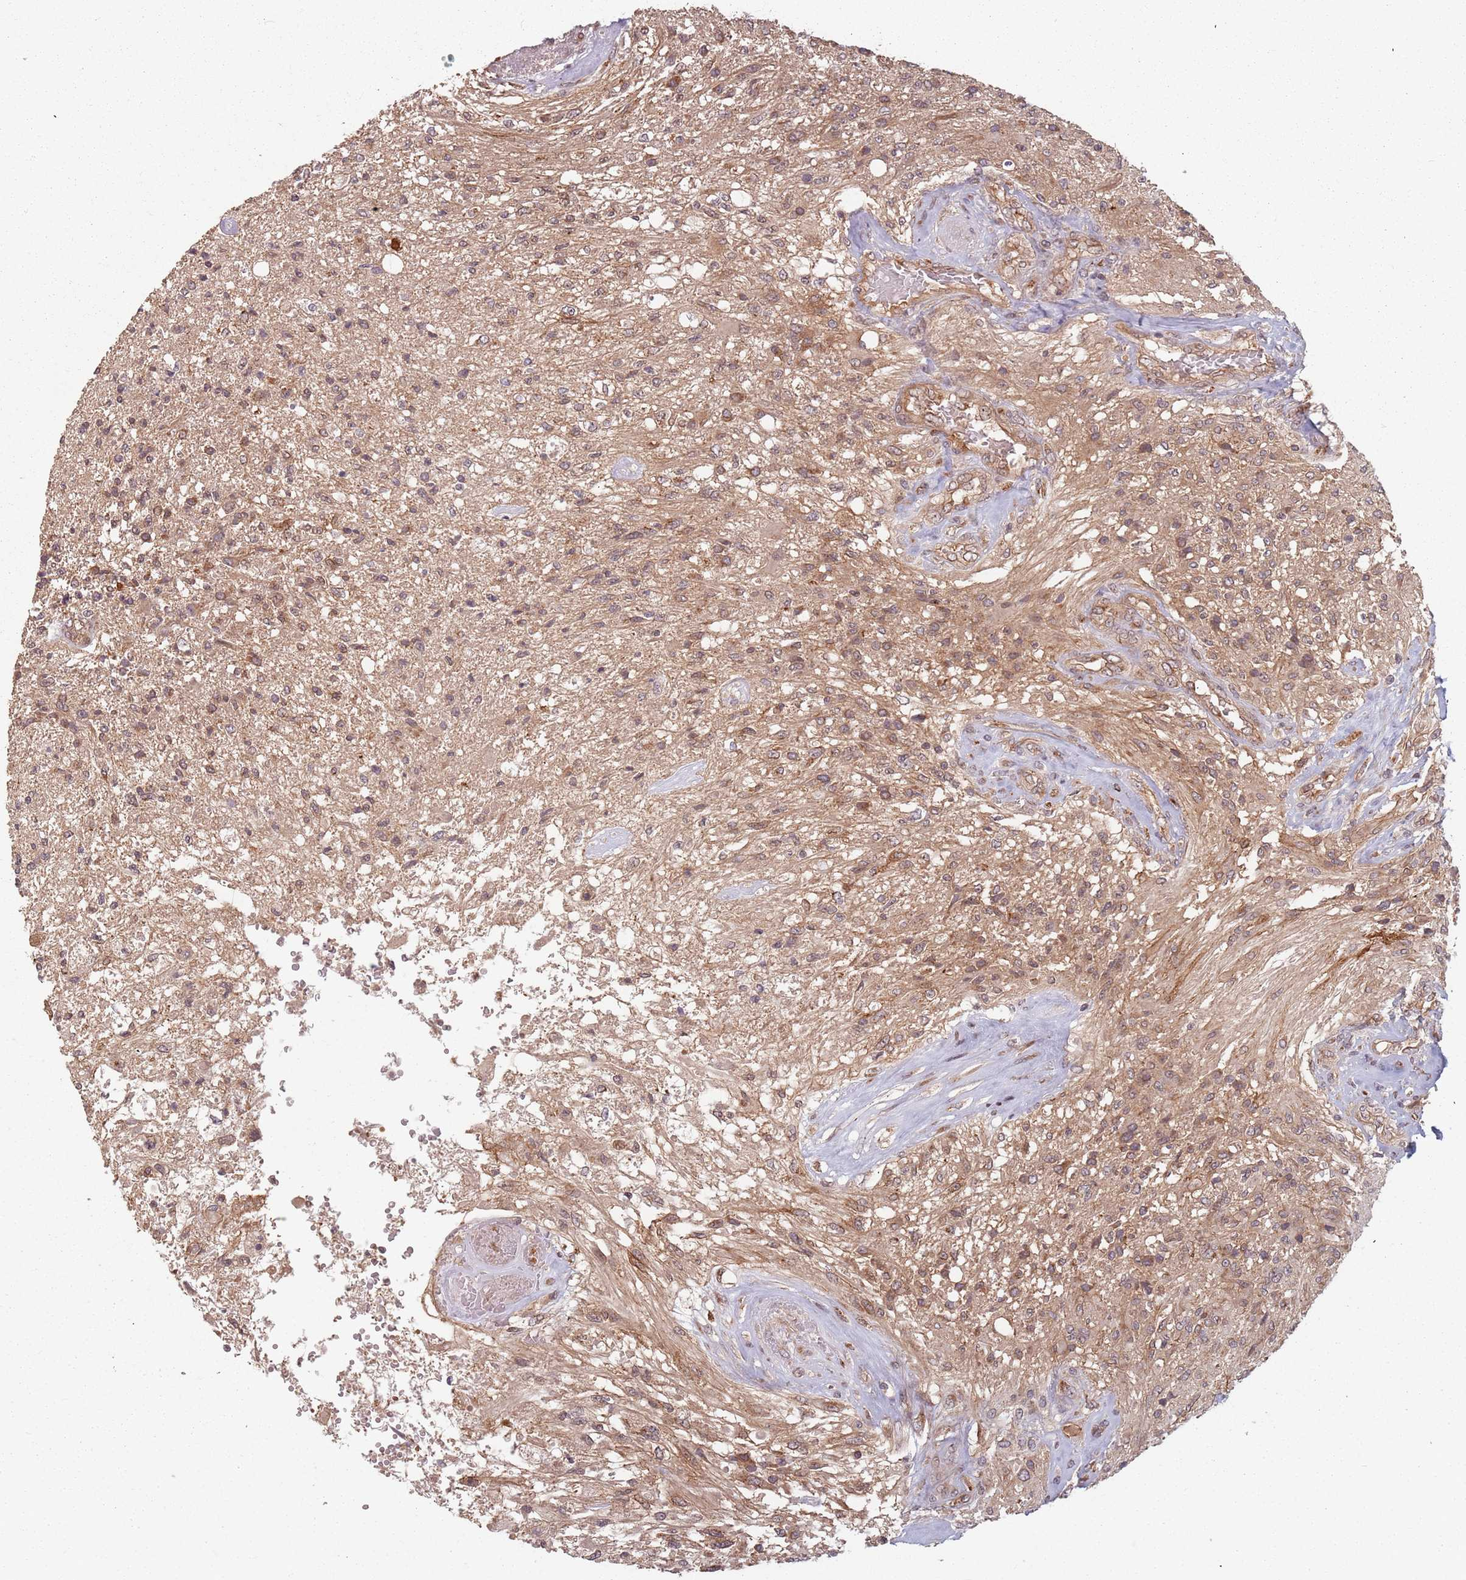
{"staining": {"intensity": "moderate", "quantity": ">75%", "location": "cytoplasmic/membranous"}, "tissue": "glioma", "cell_type": "Tumor cells", "image_type": "cancer", "snomed": [{"axis": "morphology", "description": "Glioma, malignant, High grade"}, {"axis": "topography", "description": "Brain"}], "caption": "Brown immunohistochemical staining in glioma exhibits moderate cytoplasmic/membranous positivity in approximately >75% of tumor cells.", "gene": "C3orf14", "patient": {"sex": "male", "age": 56}}